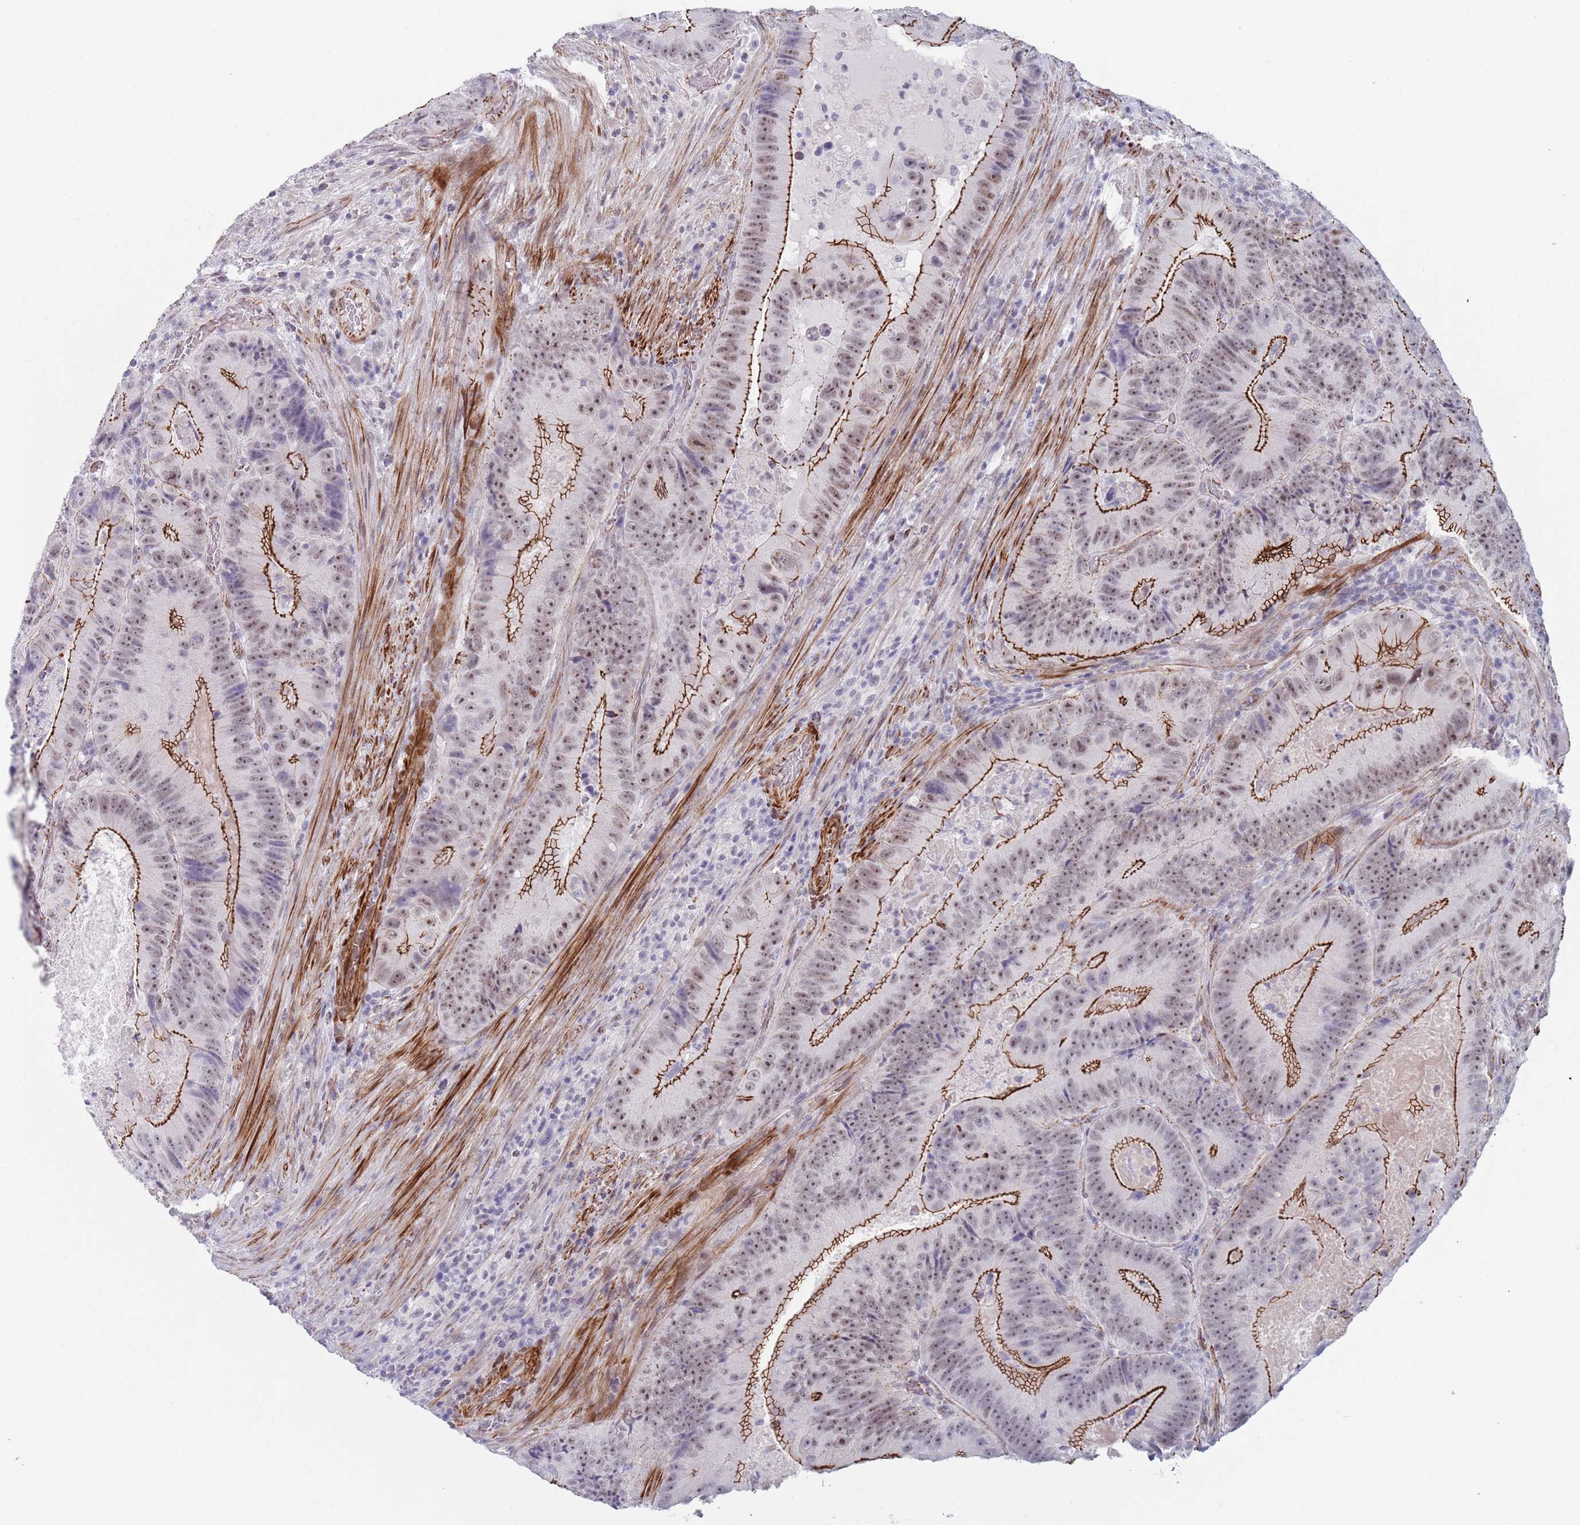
{"staining": {"intensity": "strong", "quantity": "25%-75%", "location": "cytoplasmic/membranous,nuclear"}, "tissue": "colorectal cancer", "cell_type": "Tumor cells", "image_type": "cancer", "snomed": [{"axis": "morphology", "description": "Adenocarcinoma, NOS"}, {"axis": "topography", "description": "Colon"}], "caption": "Immunohistochemistry (DAB) staining of adenocarcinoma (colorectal) demonstrates strong cytoplasmic/membranous and nuclear protein positivity in approximately 25%-75% of tumor cells.", "gene": "OR5A2", "patient": {"sex": "female", "age": 86}}